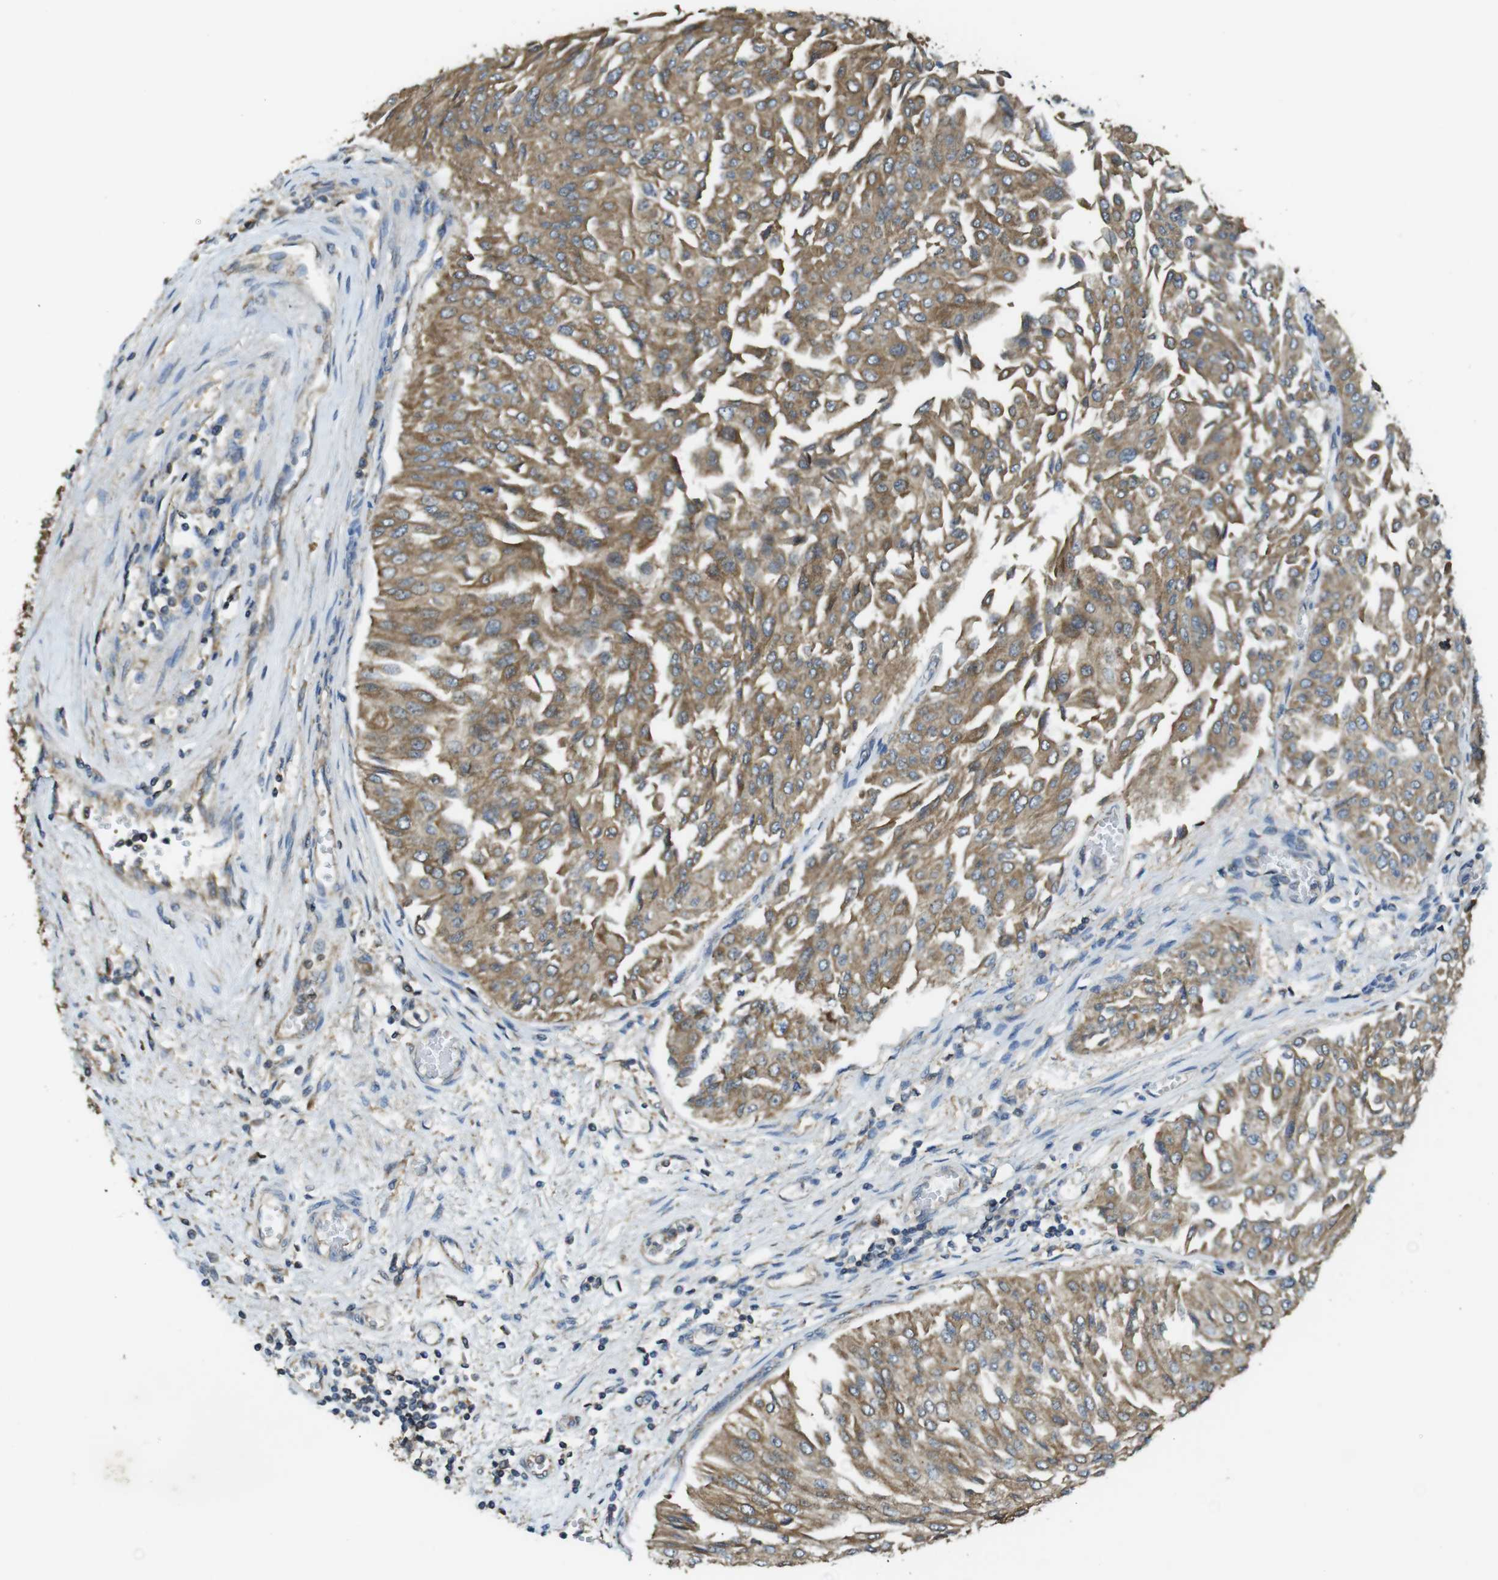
{"staining": {"intensity": "moderate", "quantity": ">75%", "location": "cytoplasmic/membranous"}, "tissue": "urothelial cancer", "cell_type": "Tumor cells", "image_type": "cancer", "snomed": [{"axis": "morphology", "description": "Urothelial carcinoma, Low grade"}, {"axis": "topography", "description": "Urinary bladder"}], "caption": "Immunohistochemistry (IHC) of urothelial cancer demonstrates medium levels of moderate cytoplasmic/membranous positivity in approximately >75% of tumor cells. (Brightfield microscopy of DAB IHC at high magnification).", "gene": "BRI3BP", "patient": {"sex": "male", "age": 67}}